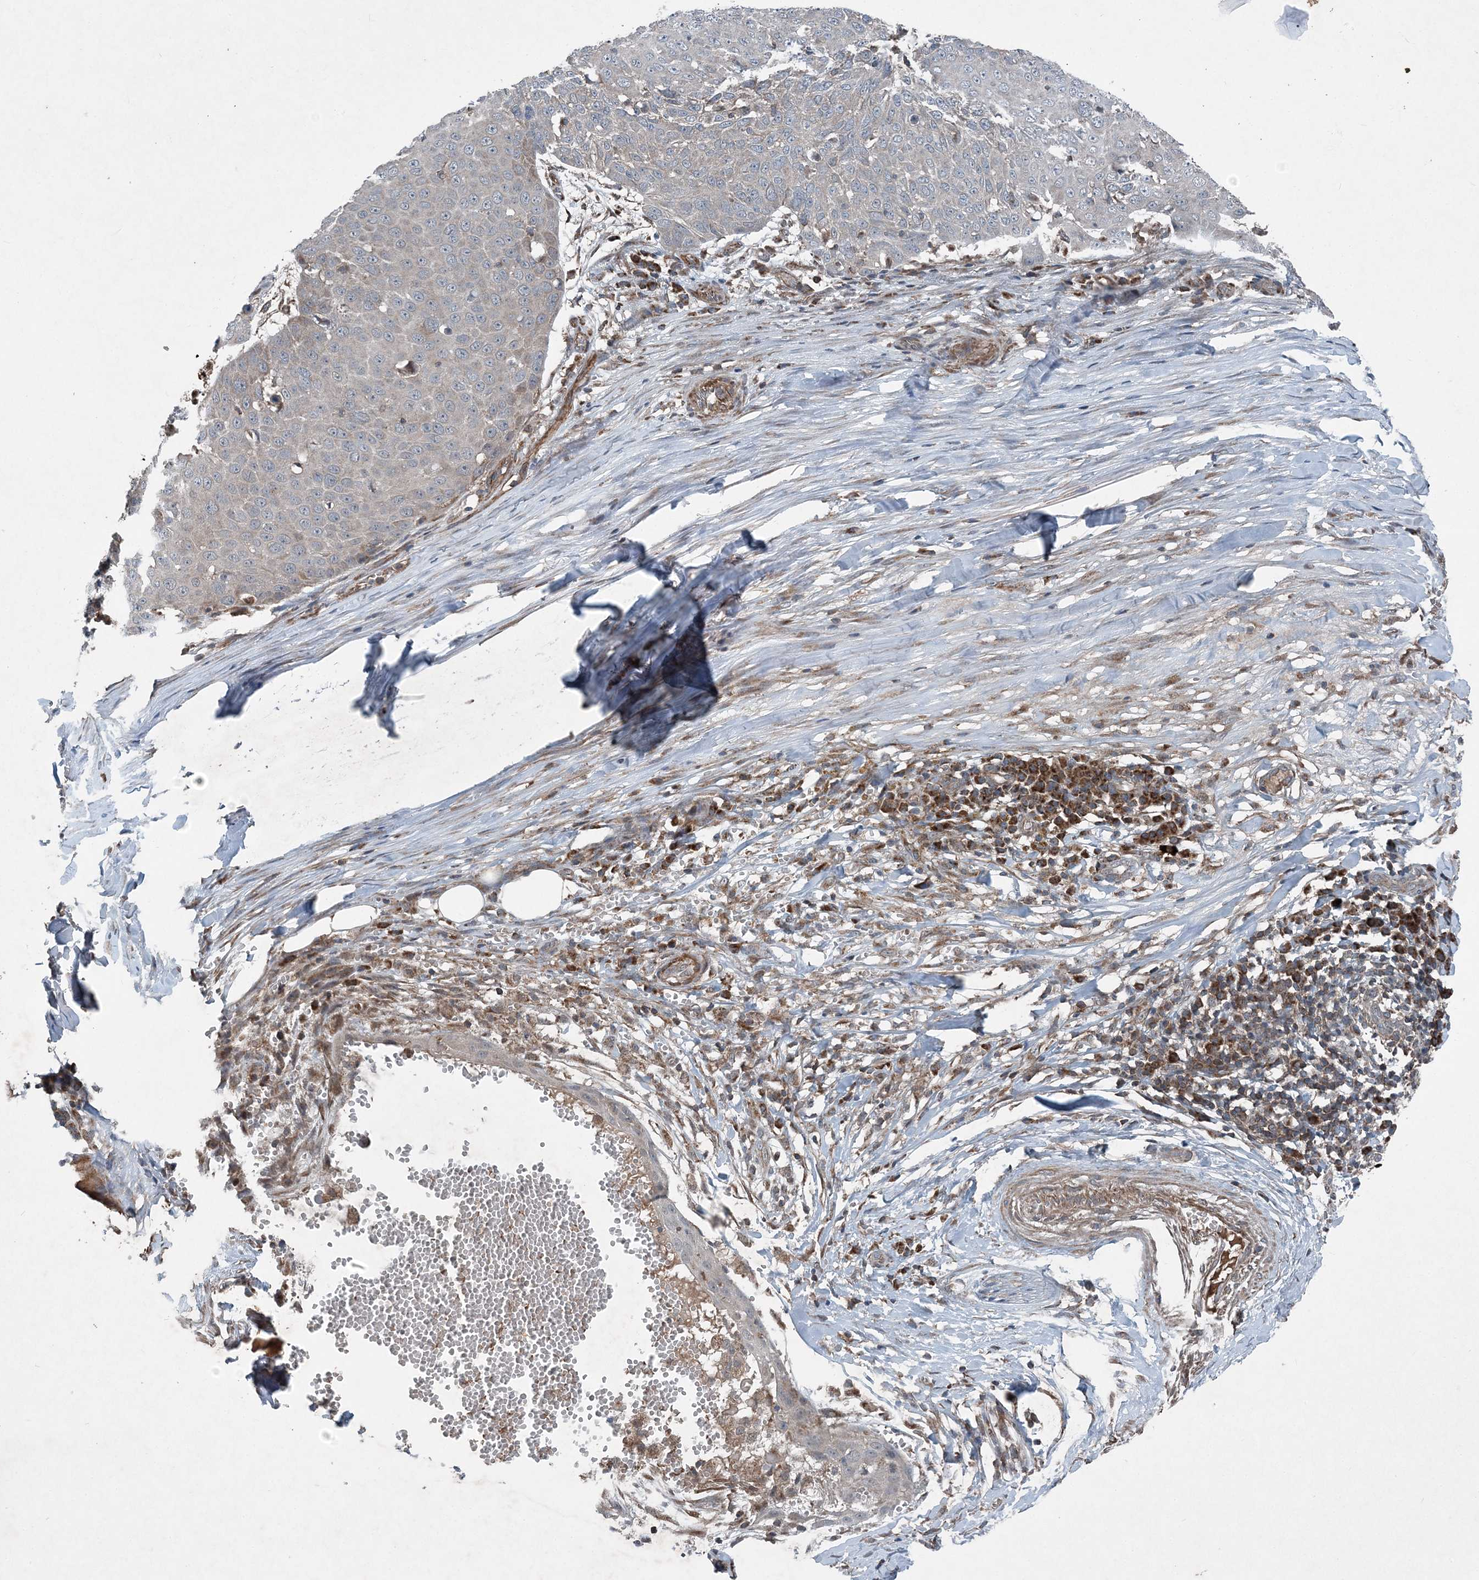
{"staining": {"intensity": "negative", "quantity": "none", "location": "none"}, "tissue": "skin cancer", "cell_type": "Tumor cells", "image_type": "cancer", "snomed": [{"axis": "morphology", "description": "Squamous cell carcinoma, NOS"}, {"axis": "topography", "description": "Skin"}], "caption": "Tumor cells are negative for protein expression in human skin cancer.", "gene": "NDUFA2", "patient": {"sex": "male", "age": 71}}